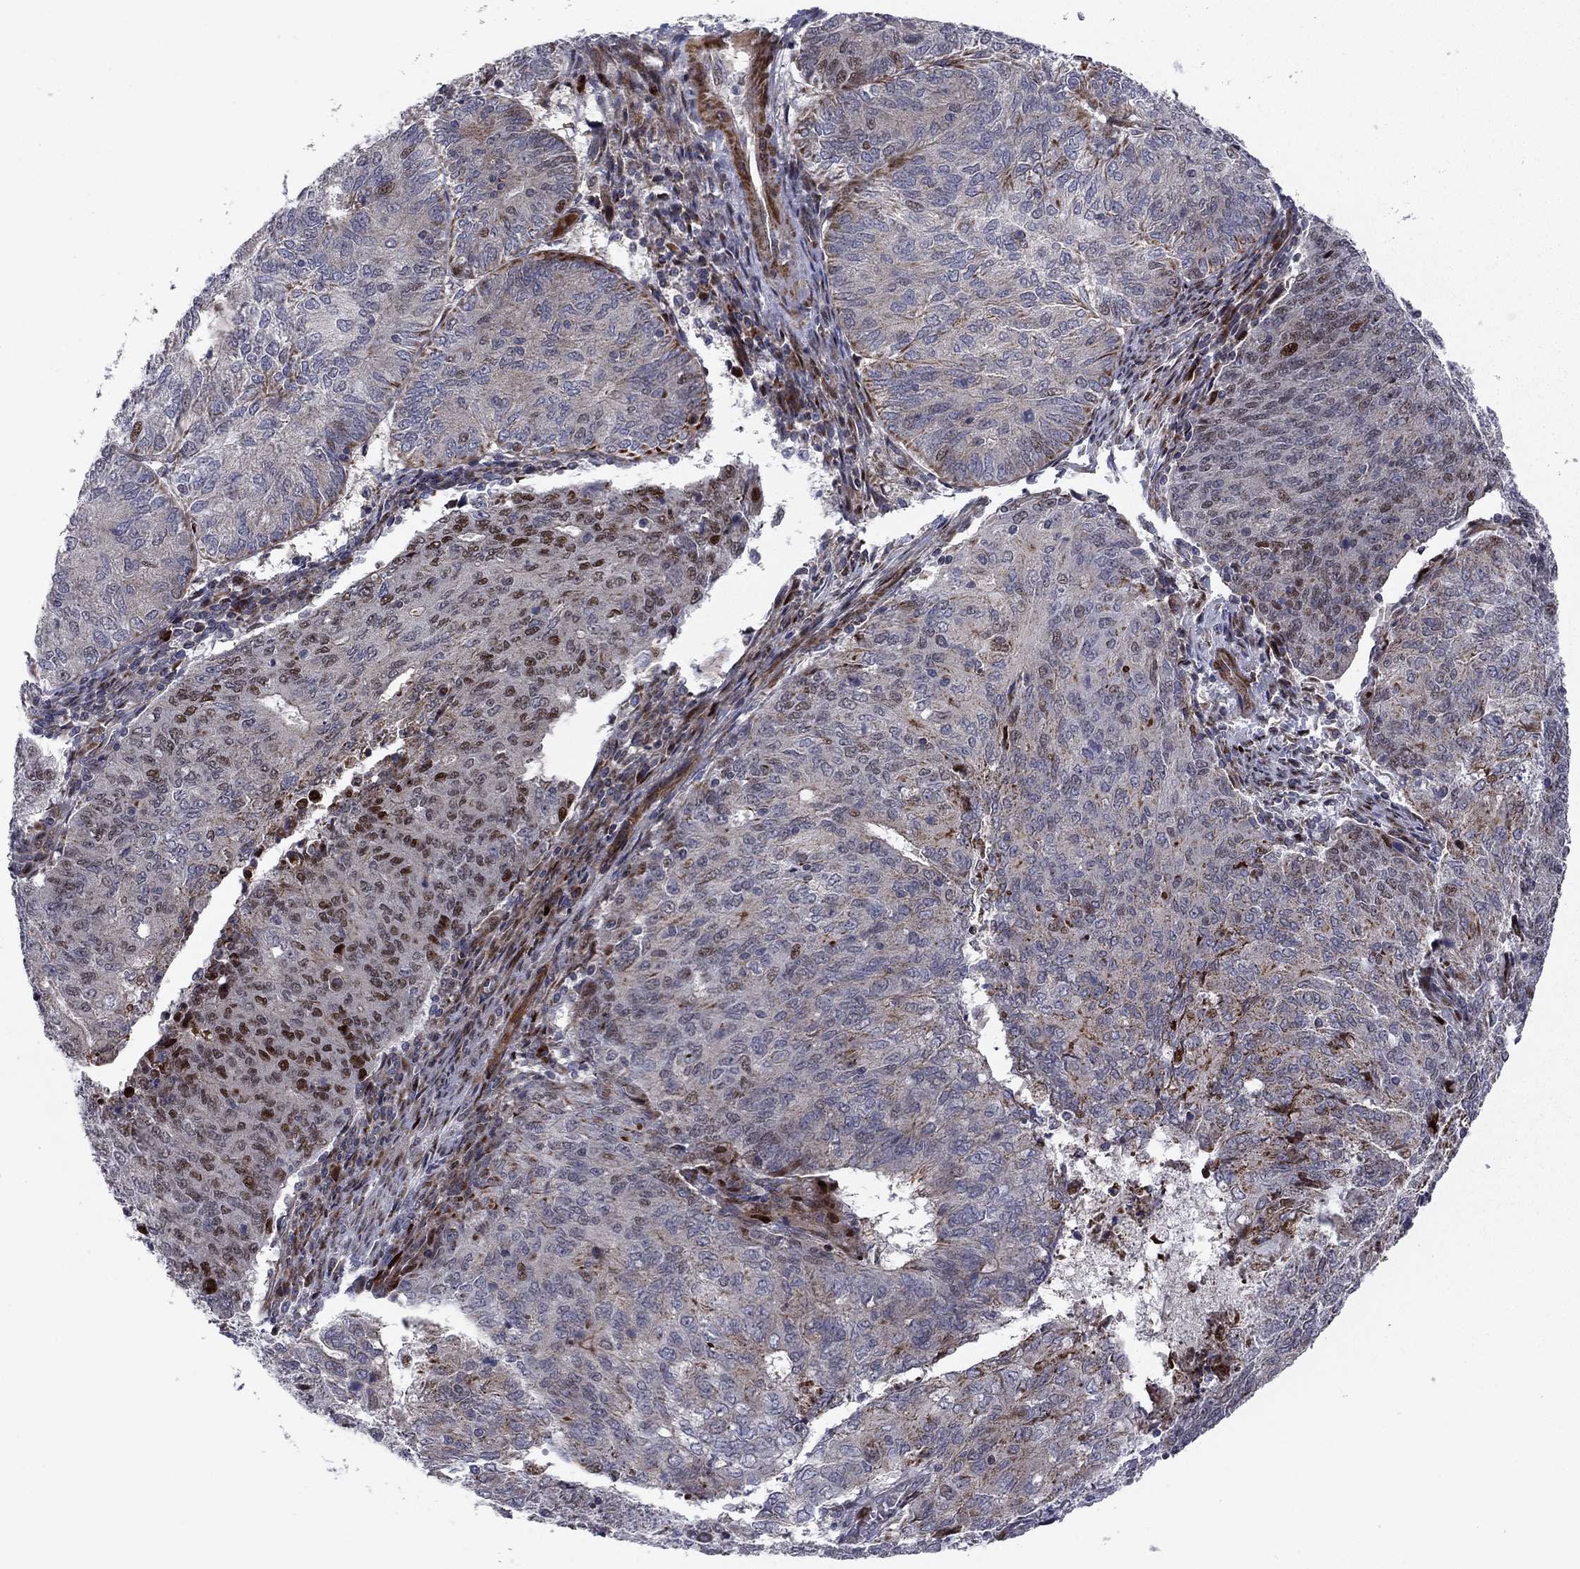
{"staining": {"intensity": "moderate", "quantity": "<25%", "location": "cytoplasmic/membranous,nuclear"}, "tissue": "endometrial cancer", "cell_type": "Tumor cells", "image_type": "cancer", "snomed": [{"axis": "morphology", "description": "Adenocarcinoma, NOS"}, {"axis": "topography", "description": "Endometrium"}], "caption": "Human endometrial cancer (adenocarcinoma) stained for a protein (brown) displays moderate cytoplasmic/membranous and nuclear positive positivity in approximately <25% of tumor cells.", "gene": "MIOS", "patient": {"sex": "female", "age": 82}}